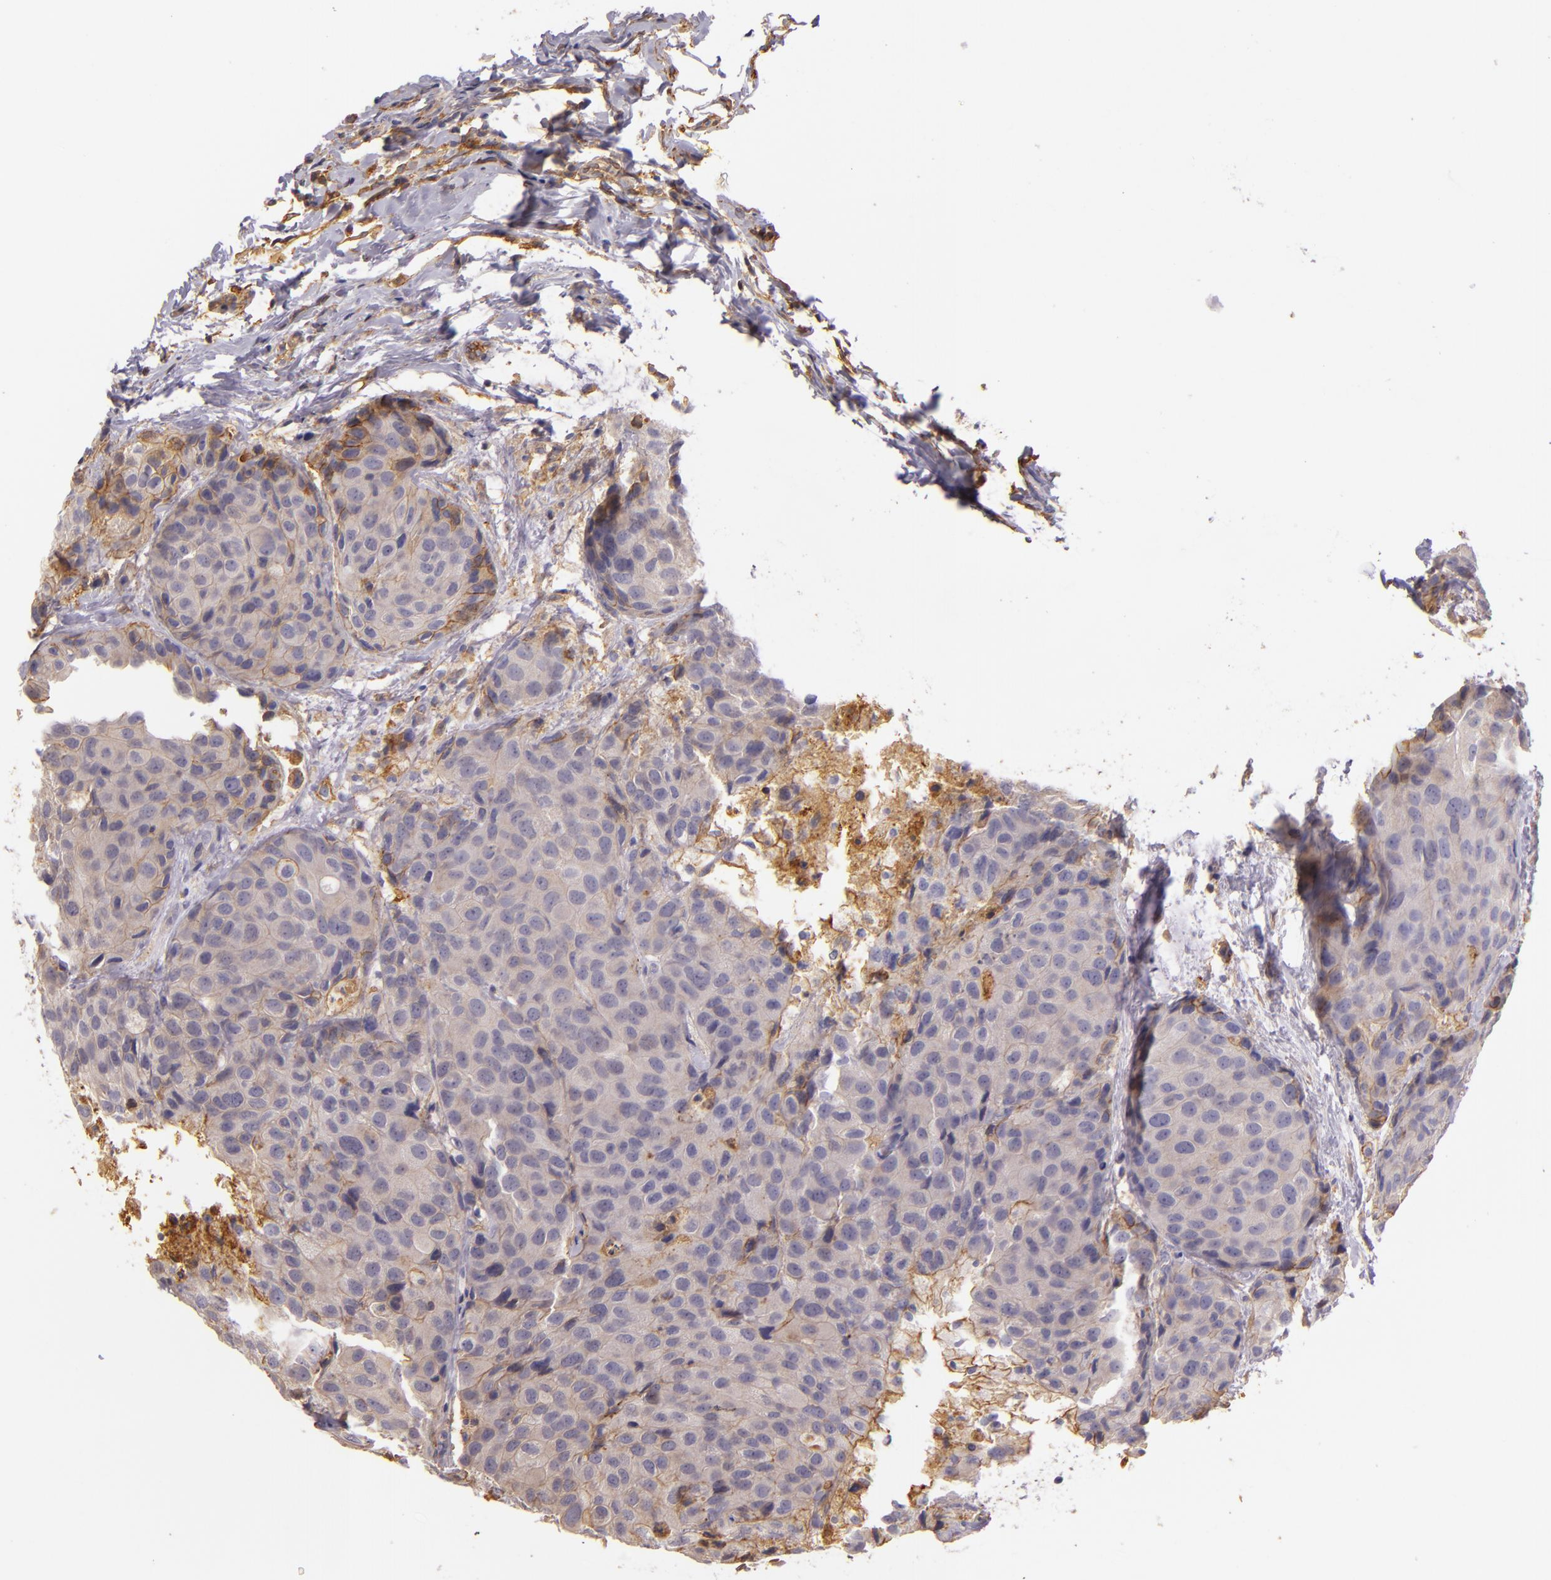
{"staining": {"intensity": "moderate", "quantity": "<25%", "location": "cytoplasmic/membranous"}, "tissue": "breast cancer", "cell_type": "Tumor cells", "image_type": "cancer", "snomed": [{"axis": "morphology", "description": "Duct carcinoma"}, {"axis": "topography", "description": "Breast"}], "caption": "Breast cancer (invasive ductal carcinoma) stained with immunohistochemistry (IHC) exhibits moderate cytoplasmic/membranous positivity in about <25% of tumor cells. (DAB = brown stain, brightfield microscopy at high magnification).", "gene": "CTSF", "patient": {"sex": "female", "age": 68}}